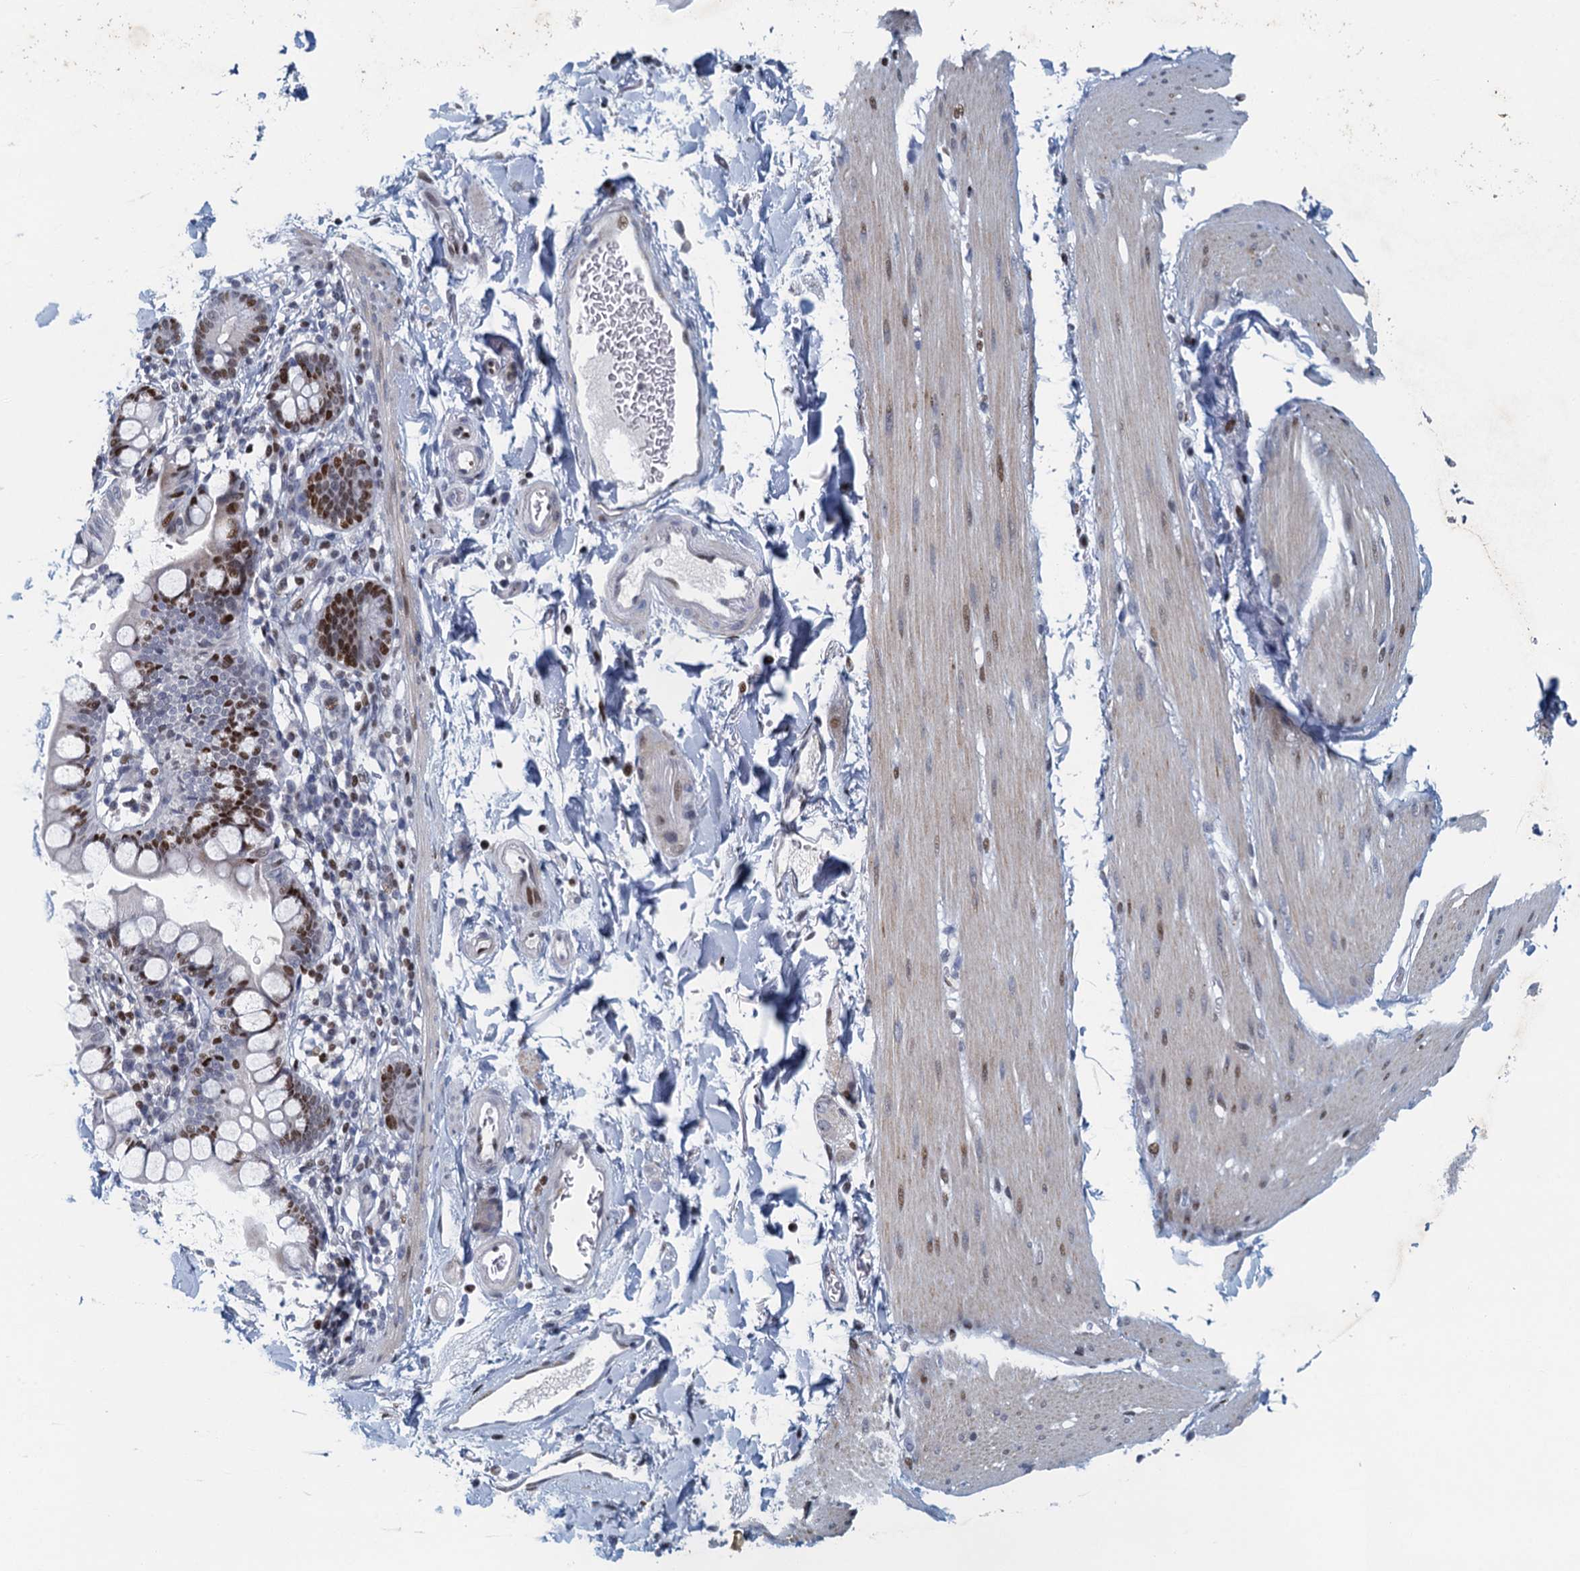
{"staining": {"intensity": "moderate", "quantity": "<25%", "location": "nuclear"}, "tissue": "smooth muscle", "cell_type": "Smooth muscle cells", "image_type": "normal", "snomed": [{"axis": "morphology", "description": "Normal tissue, NOS"}, {"axis": "topography", "description": "Smooth muscle"}, {"axis": "topography", "description": "Small intestine"}], "caption": "Protein positivity by immunohistochemistry displays moderate nuclear expression in approximately <25% of smooth muscle cells in unremarkable smooth muscle. (Stains: DAB in brown, nuclei in blue, Microscopy: brightfield microscopy at high magnification).", "gene": "ANKRD13D", "patient": {"sex": "female", "age": 84}}